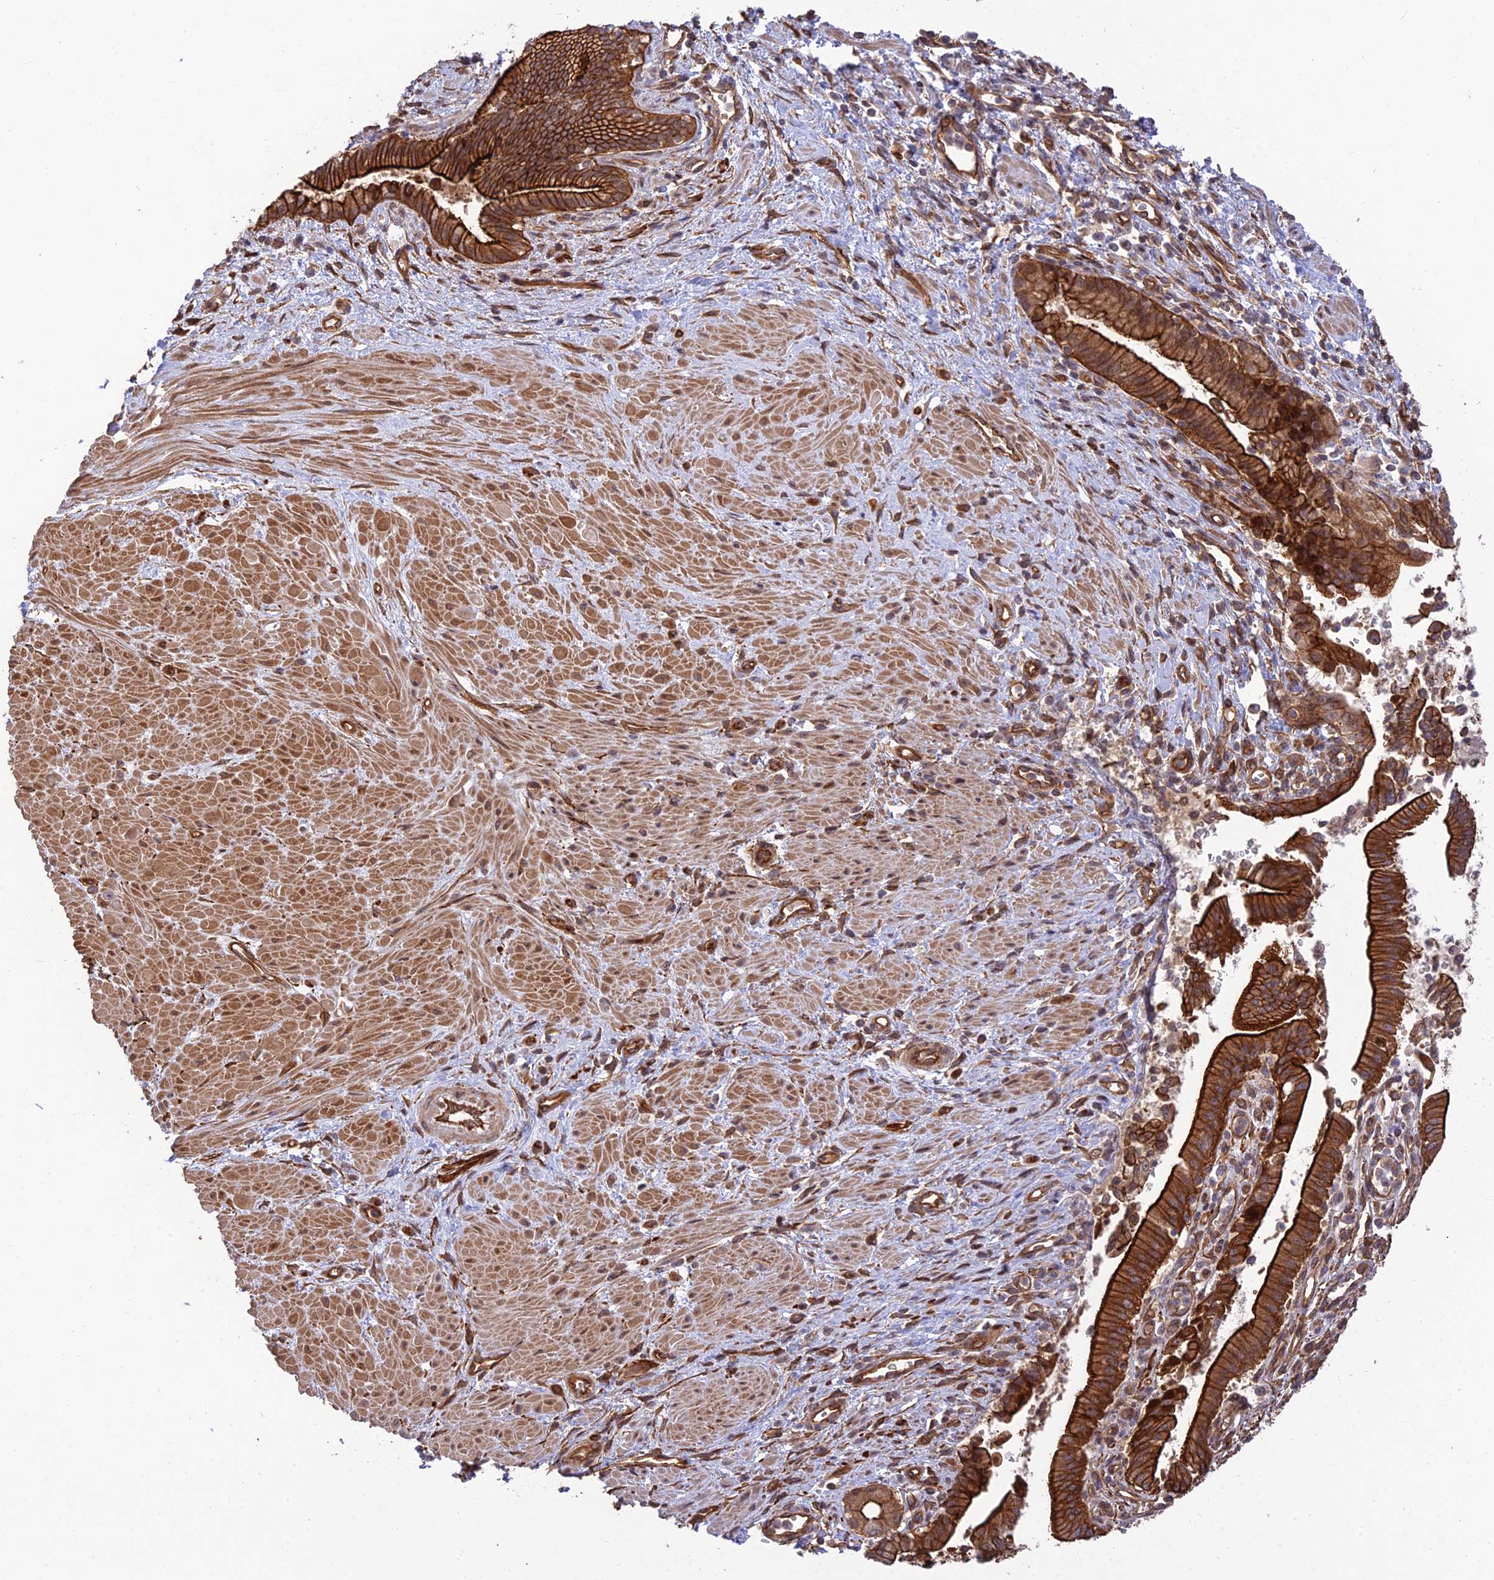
{"staining": {"intensity": "strong", "quantity": ">75%", "location": "cytoplasmic/membranous"}, "tissue": "pancreatic cancer", "cell_type": "Tumor cells", "image_type": "cancer", "snomed": [{"axis": "morphology", "description": "Adenocarcinoma, NOS"}, {"axis": "topography", "description": "Pancreas"}], "caption": "Immunohistochemistry staining of adenocarcinoma (pancreatic), which reveals high levels of strong cytoplasmic/membranous expression in approximately >75% of tumor cells indicating strong cytoplasmic/membranous protein staining. The staining was performed using DAB (brown) for protein detection and nuclei were counterstained in hematoxylin (blue).", "gene": "HOMER2", "patient": {"sex": "male", "age": 78}}